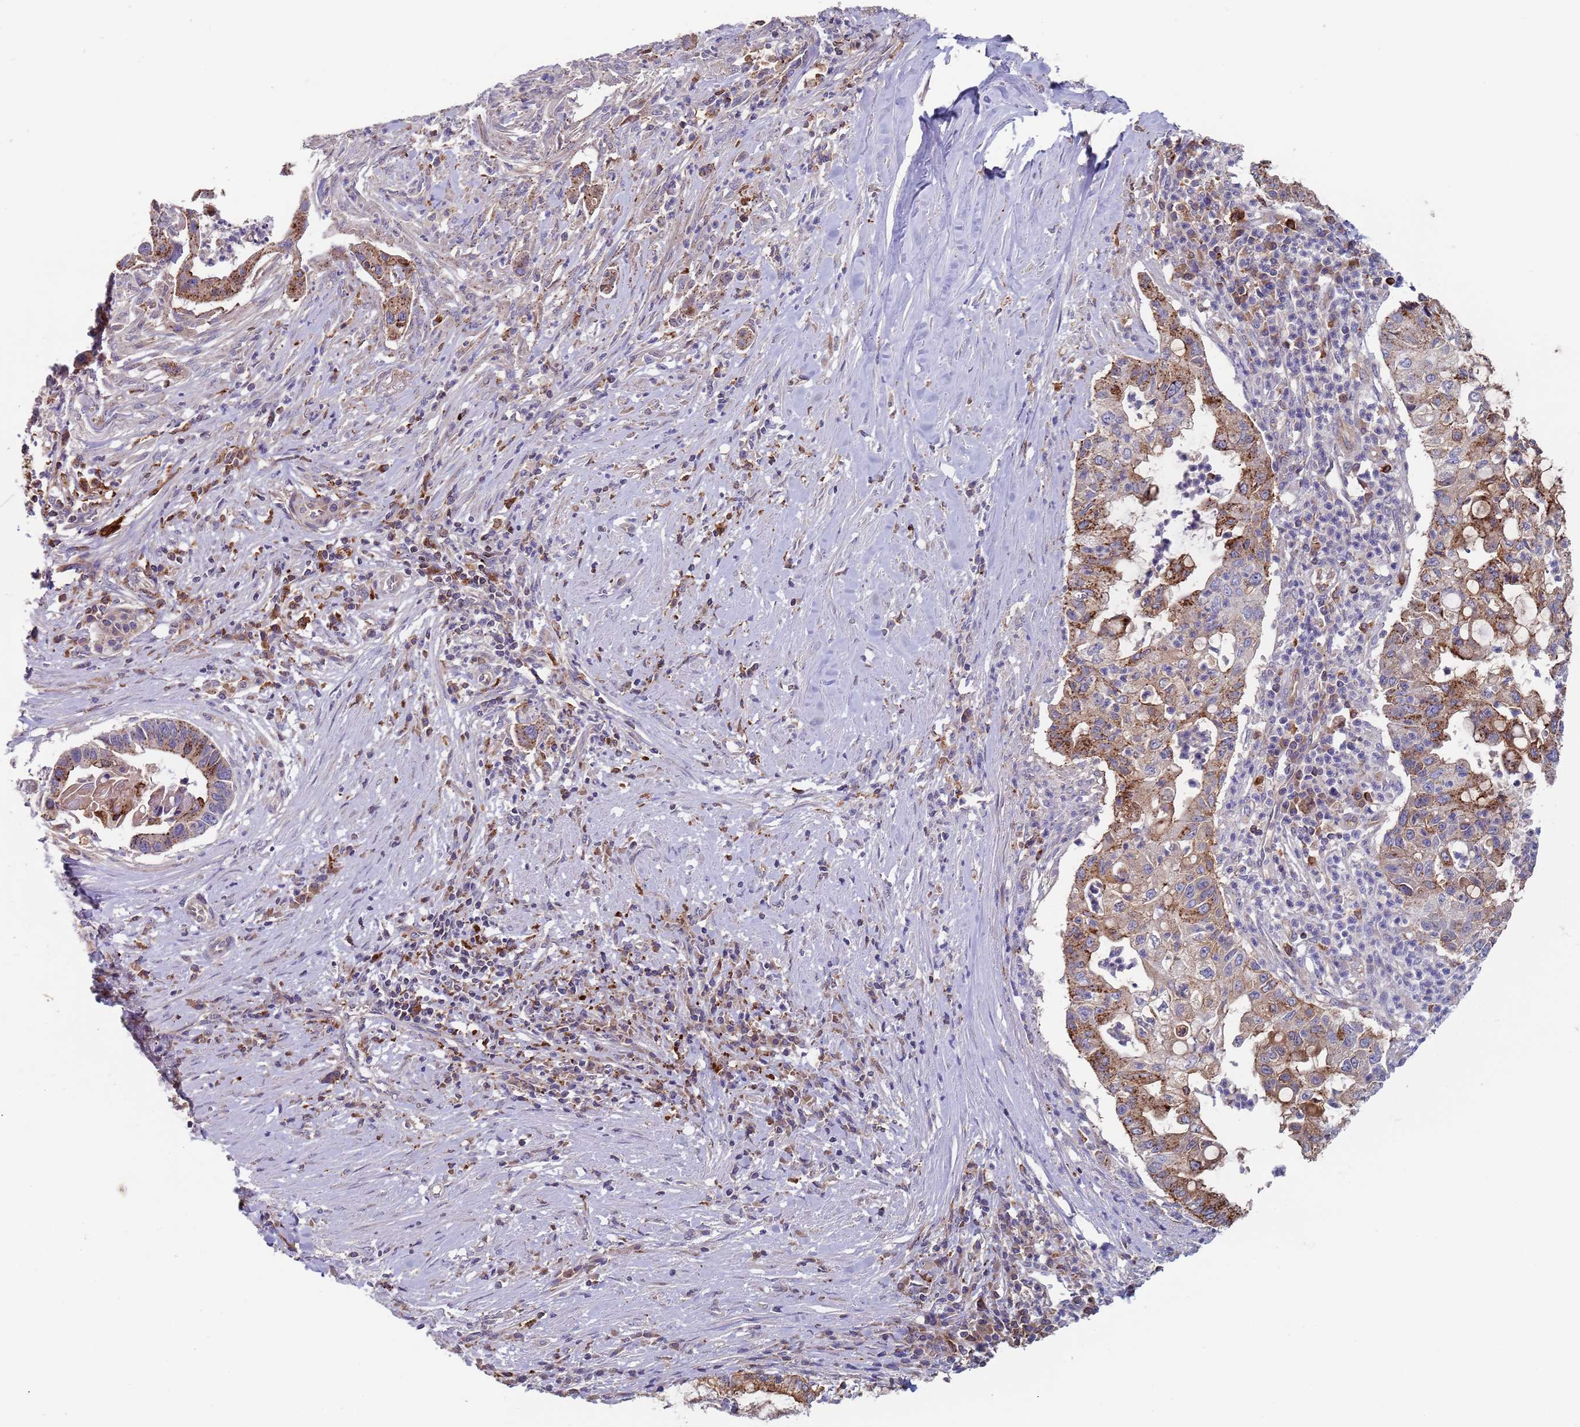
{"staining": {"intensity": "moderate", "quantity": "<25%", "location": "cytoplasmic/membranous"}, "tissue": "pancreatic cancer", "cell_type": "Tumor cells", "image_type": "cancer", "snomed": [{"axis": "morphology", "description": "Adenocarcinoma, NOS"}, {"axis": "topography", "description": "Pancreas"}], "caption": "DAB (3,3'-diaminobenzidine) immunohistochemical staining of human adenocarcinoma (pancreatic) shows moderate cytoplasmic/membranous protein positivity in about <25% of tumor cells.", "gene": "MALRD1", "patient": {"sex": "male", "age": 73}}